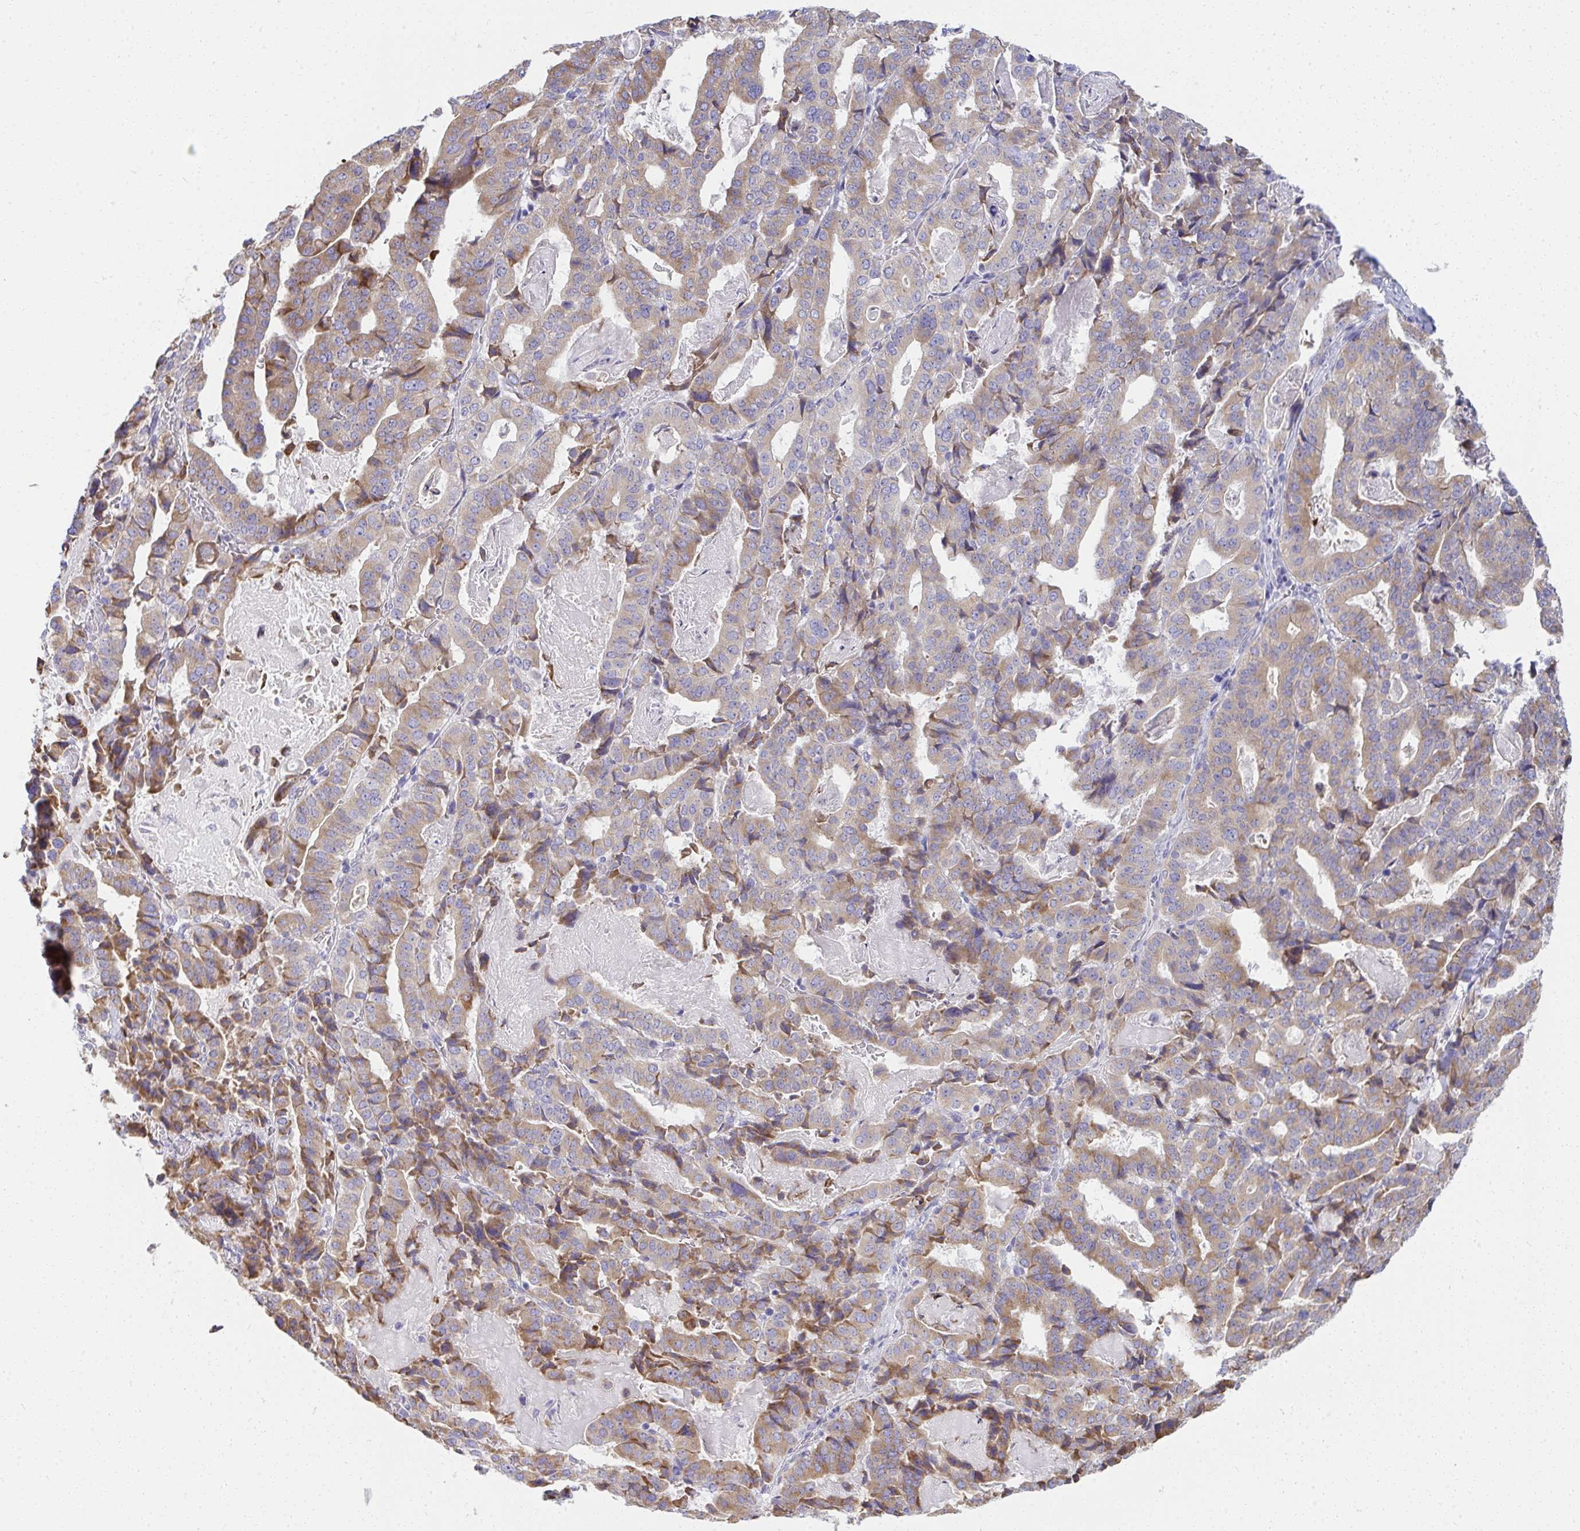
{"staining": {"intensity": "moderate", "quantity": ">75%", "location": "cytoplasmic/membranous"}, "tissue": "stomach cancer", "cell_type": "Tumor cells", "image_type": "cancer", "snomed": [{"axis": "morphology", "description": "Adenocarcinoma, NOS"}, {"axis": "topography", "description": "Stomach"}], "caption": "Immunohistochemical staining of stomach adenocarcinoma displays moderate cytoplasmic/membranous protein expression in about >75% of tumor cells. (DAB (3,3'-diaminobenzidine) IHC, brown staining for protein, blue staining for nuclei).", "gene": "FASLG", "patient": {"sex": "male", "age": 48}}